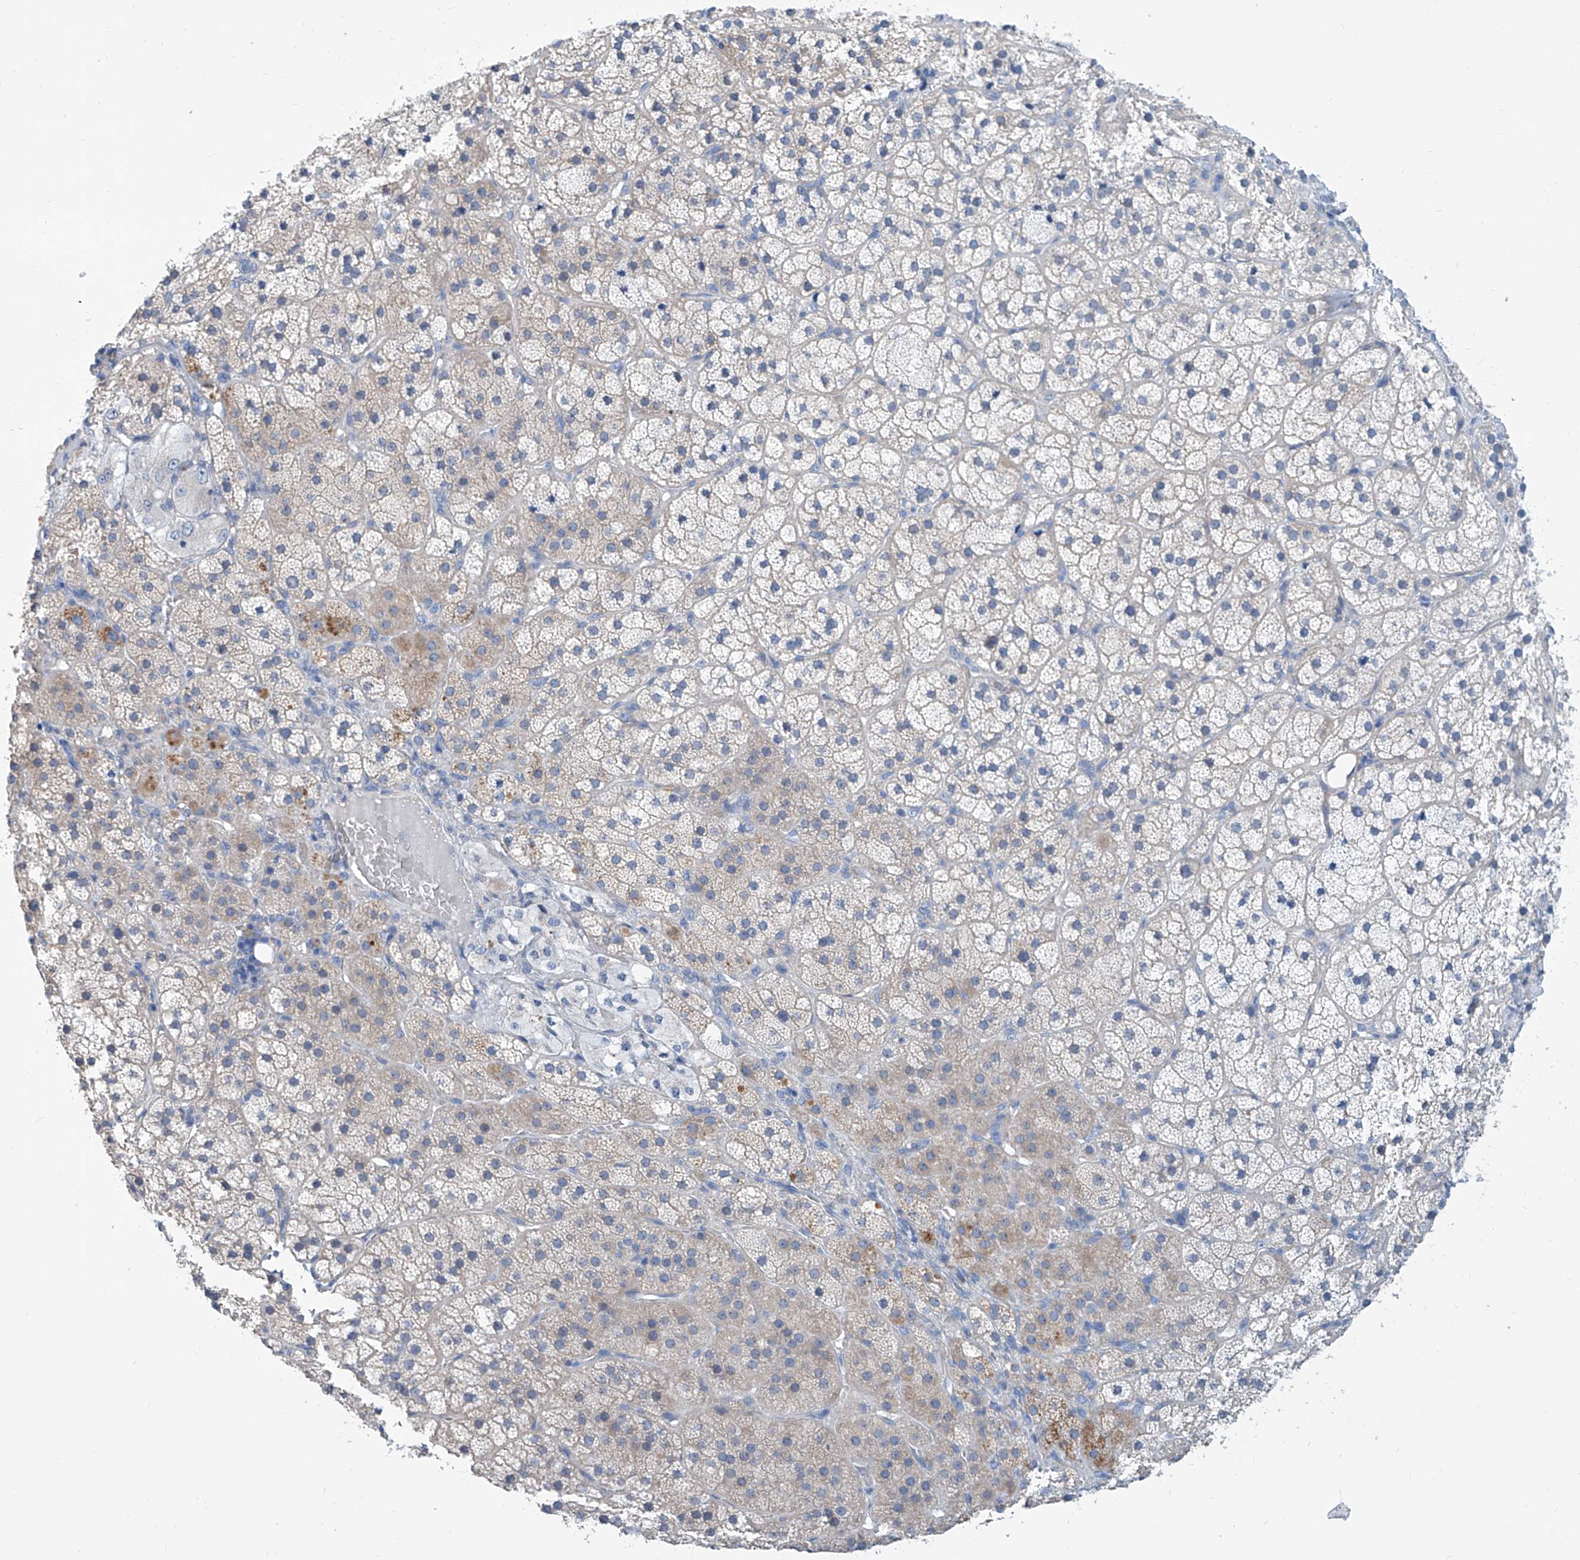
{"staining": {"intensity": "moderate", "quantity": "<25%", "location": "cytoplasmic/membranous"}, "tissue": "adrenal gland", "cell_type": "Glandular cells", "image_type": "normal", "snomed": [{"axis": "morphology", "description": "Normal tissue, NOS"}, {"axis": "topography", "description": "Adrenal gland"}], "caption": "High-magnification brightfield microscopy of normal adrenal gland stained with DAB (3,3'-diaminobenzidine) (brown) and counterstained with hematoxylin (blue). glandular cells exhibit moderate cytoplasmic/membranous positivity is present in about<25% of cells. The staining was performed using DAB to visualize the protein expression in brown, while the nuclei were stained in blue with hematoxylin (Magnification: 20x).", "gene": "ZNF519", "patient": {"sex": "female", "age": 44}}